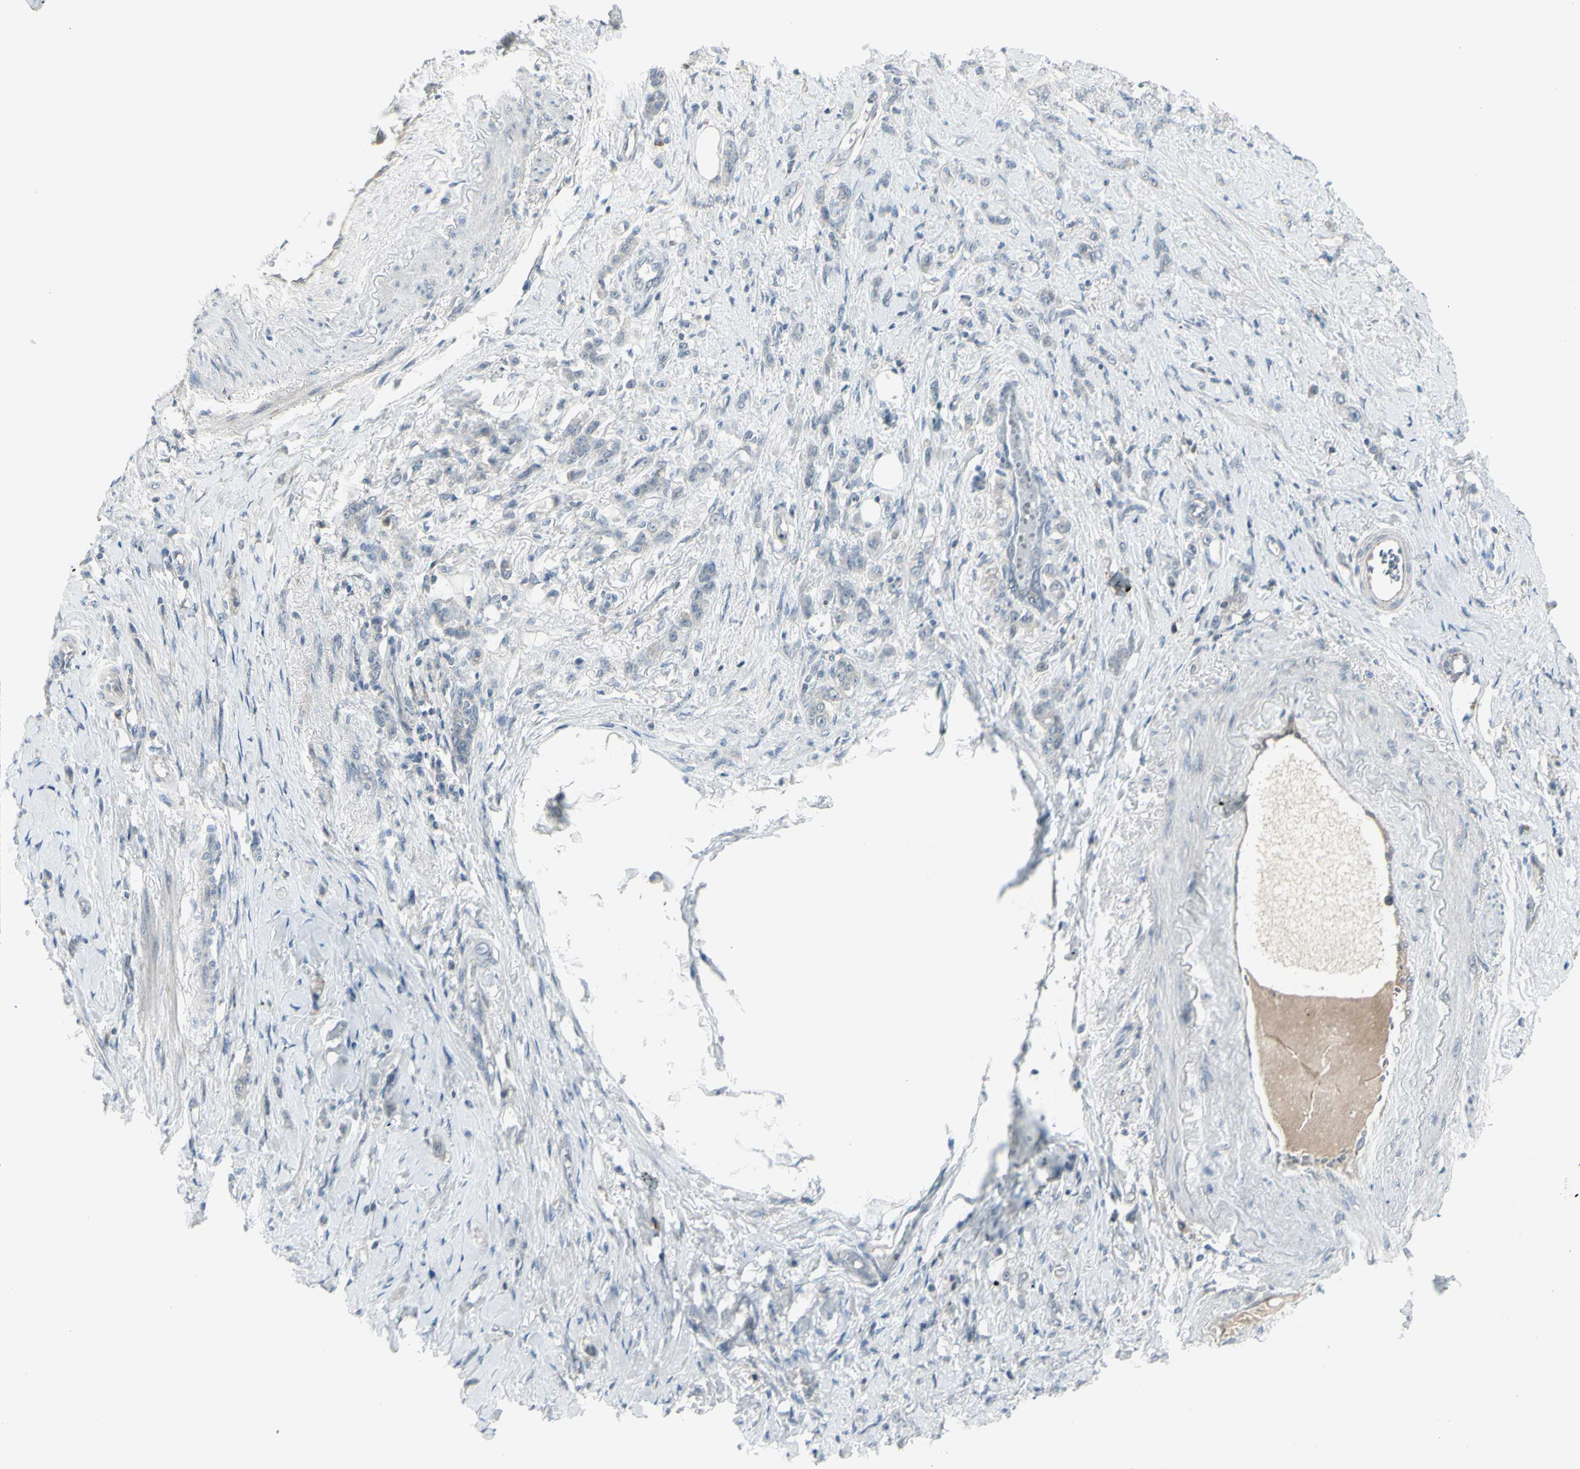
{"staining": {"intensity": "negative", "quantity": "none", "location": "none"}, "tissue": "stomach cancer", "cell_type": "Tumor cells", "image_type": "cancer", "snomed": [{"axis": "morphology", "description": "Adenocarcinoma, NOS"}, {"axis": "topography", "description": "Stomach"}], "caption": "Tumor cells are negative for brown protein staining in stomach adenocarcinoma. The staining was performed using DAB (3,3'-diaminobenzidine) to visualize the protein expression in brown, while the nuclei were stained in blue with hematoxylin (Magnification: 20x).", "gene": "SH3GL2", "patient": {"sex": "male", "age": 82}}